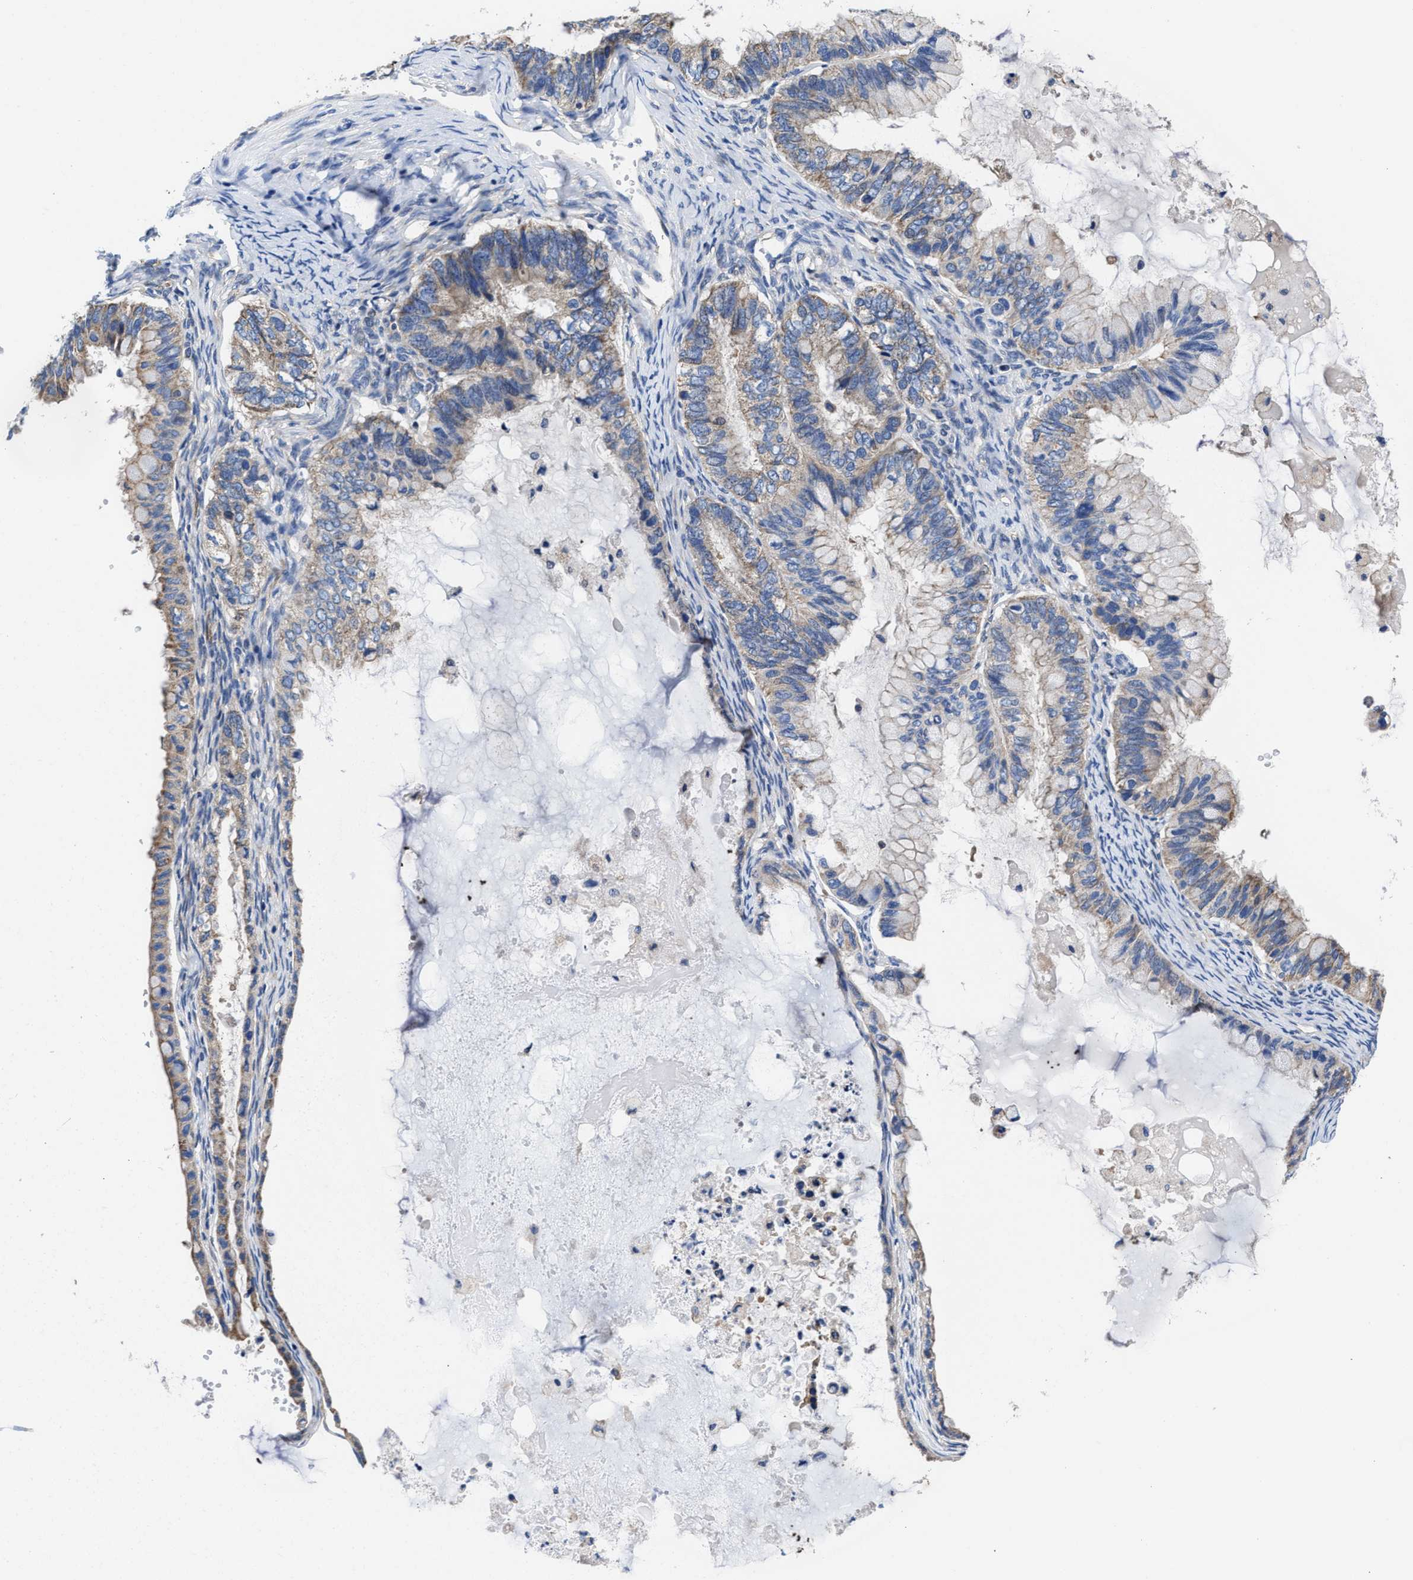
{"staining": {"intensity": "weak", "quantity": "25%-75%", "location": "cytoplasmic/membranous"}, "tissue": "ovarian cancer", "cell_type": "Tumor cells", "image_type": "cancer", "snomed": [{"axis": "morphology", "description": "Cystadenocarcinoma, mucinous, NOS"}, {"axis": "topography", "description": "Ovary"}], "caption": "Protein staining exhibits weak cytoplasmic/membranous staining in approximately 25%-75% of tumor cells in ovarian cancer (mucinous cystadenocarcinoma). The staining is performed using DAB brown chromogen to label protein expression. The nuclei are counter-stained blue using hematoxylin.", "gene": "TMEM30A", "patient": {"sex": "female", "age": 80}}